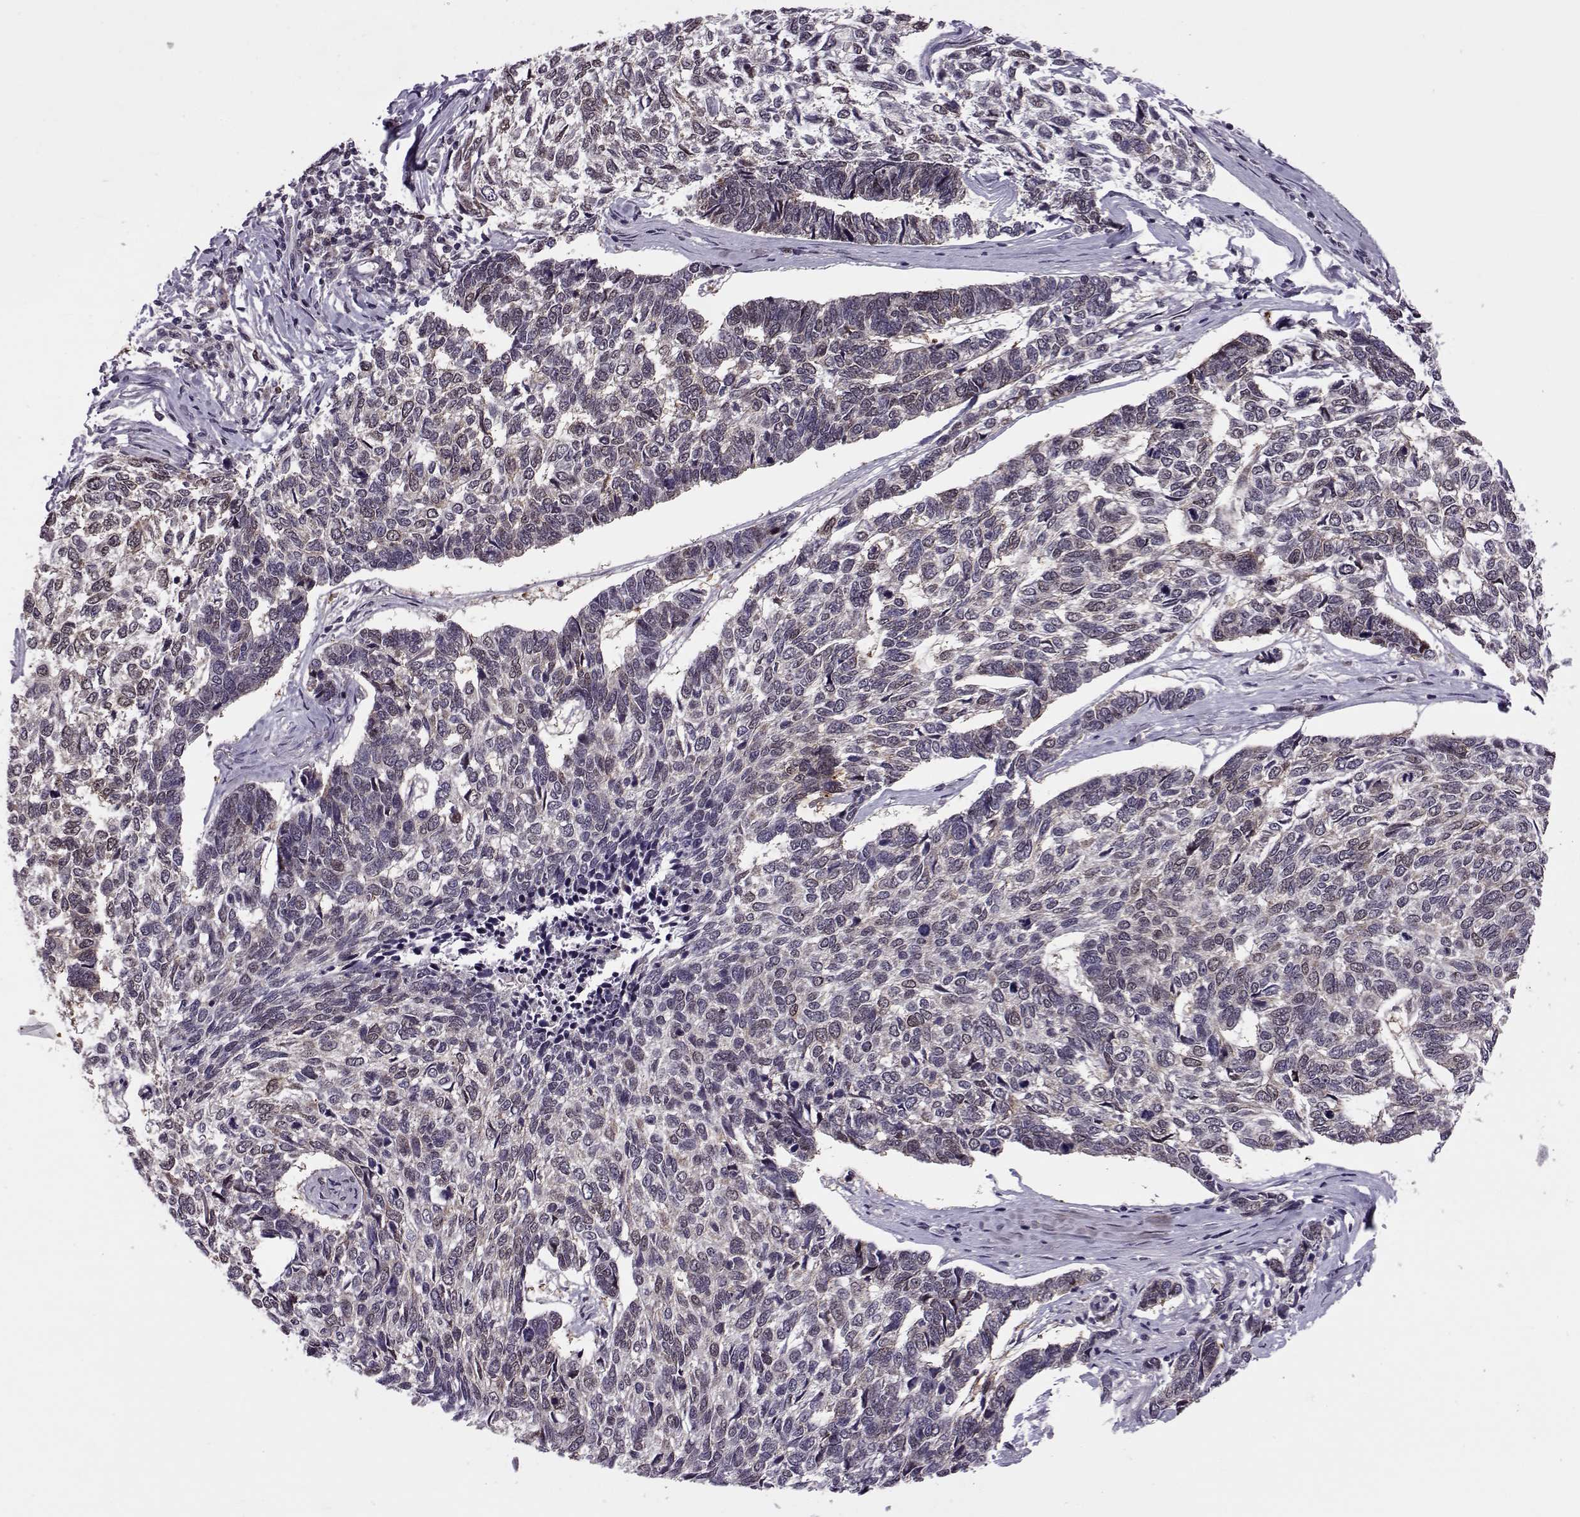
{"staining": {"intensity": "negative", "quantity": "none", "location": "none"}, "tissue": "skin cancer", "cell_type": "Tumor cells", "image_type": "cancer", "snomed": [{"axis": "morphology", "description": "Basal cell carcinoma"}, {"axis": "topography", "description": "Skin"}], "caption": "The immunohistochemistry (IHC) photomicrograph has no significant positivity in tumor cells of skin cancer tissue. The staining is performed using DAB (3,3'-diaminobenzidine) brown chromogen with nuclei counter-stained in using hematoxylin.", "gene": "CDK4", "patient": {"sex": "female", "age": 65}}